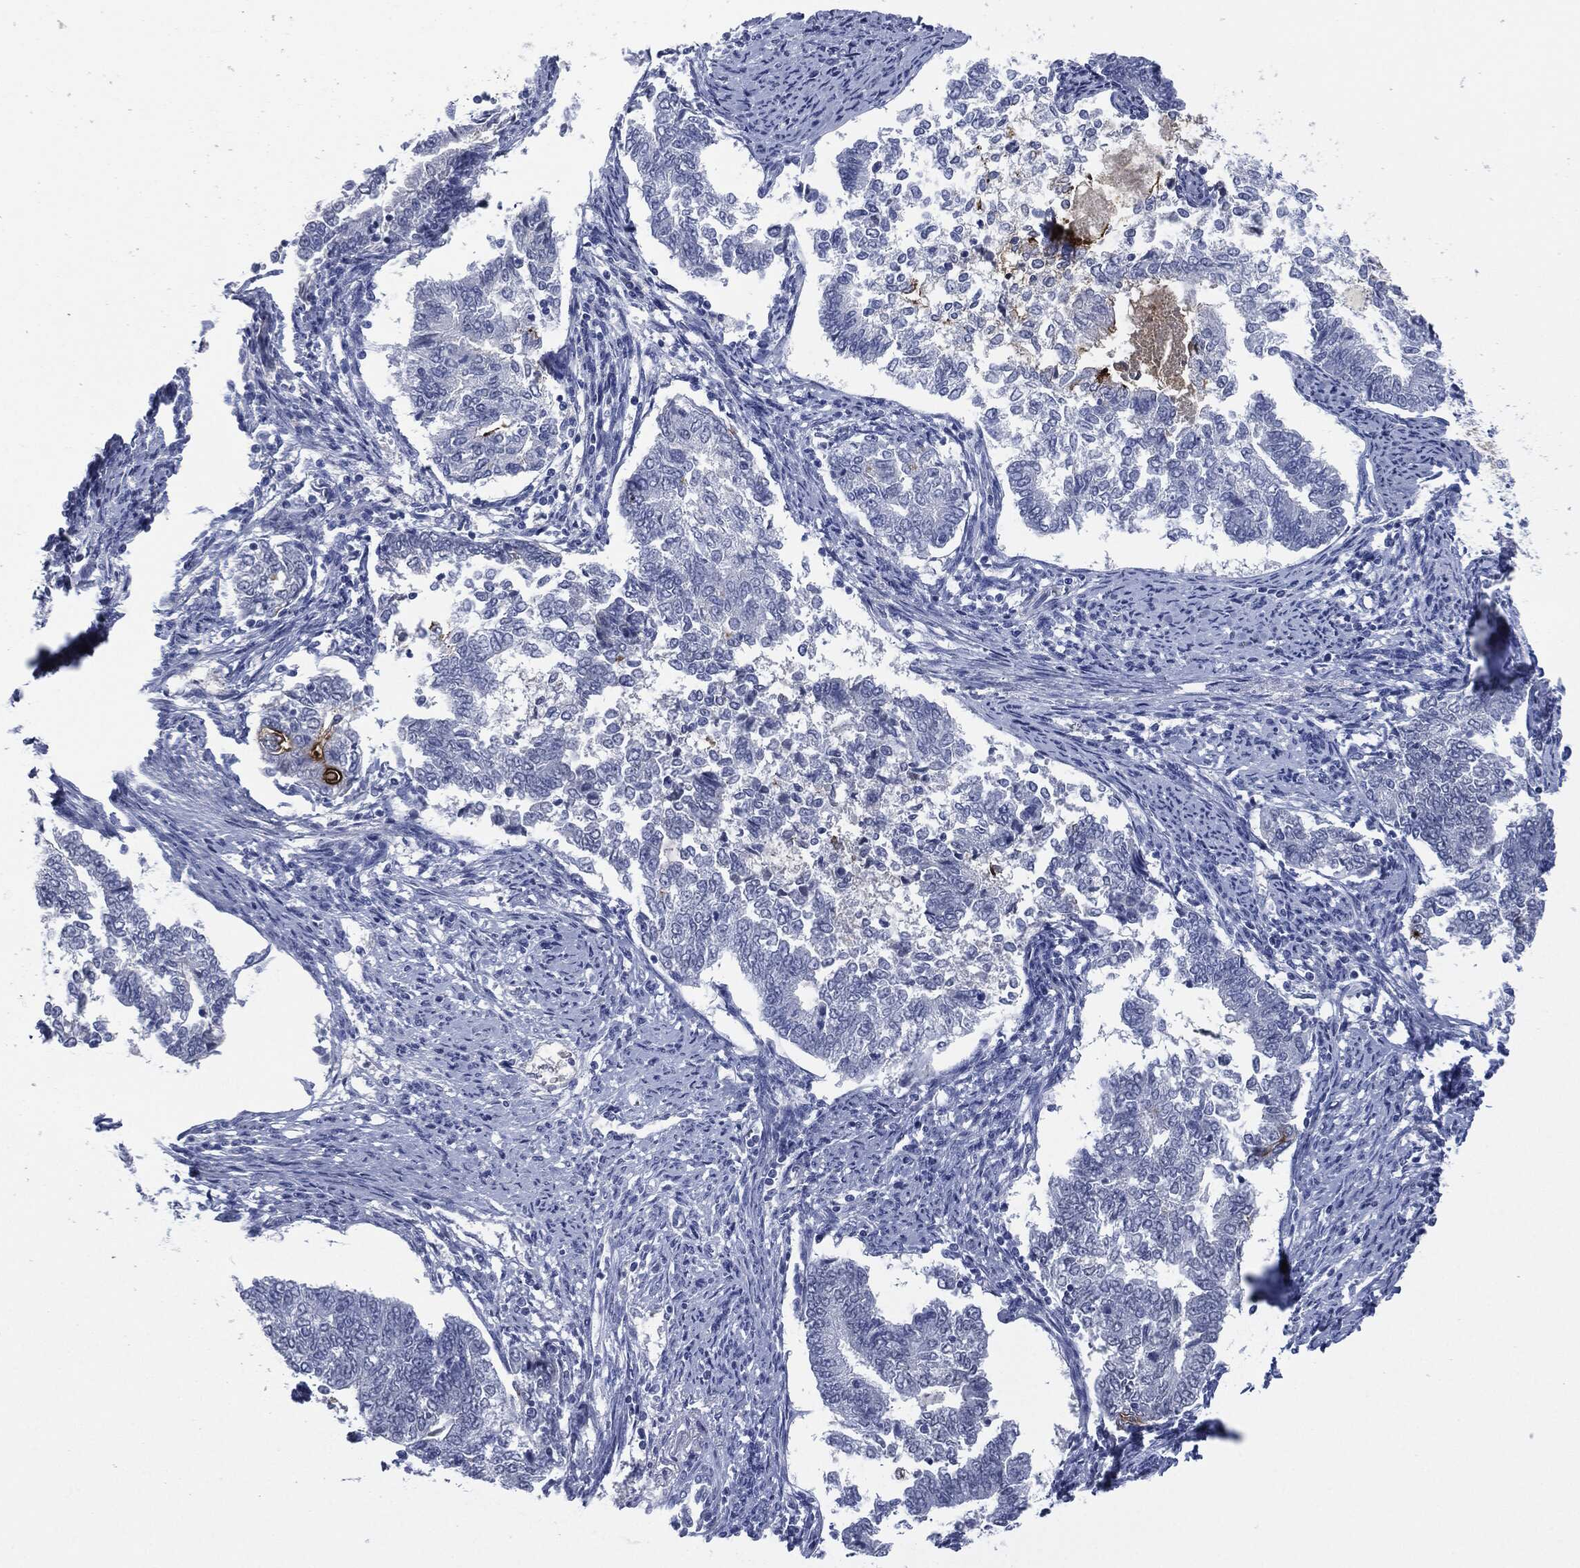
{"staining": {"intensity": "negative", "quantity": "none", "location": "none"}, "tissue": "endometrial cancer", "cell_type": "Tumor cells", "image_type": "cancer", "snomed": [{"axis": "morphology", "description": "Adenocarcinoma, NOS"}, {"axis": "topography", "description": "Endometrium"}], "caption": "DAB immunohistochemical staining of endometrial adenocarcinoma demonstrates no significant expression in tumor cells.", "gene": "MUC16", "patient": {"sex": "female", "age": 65}}